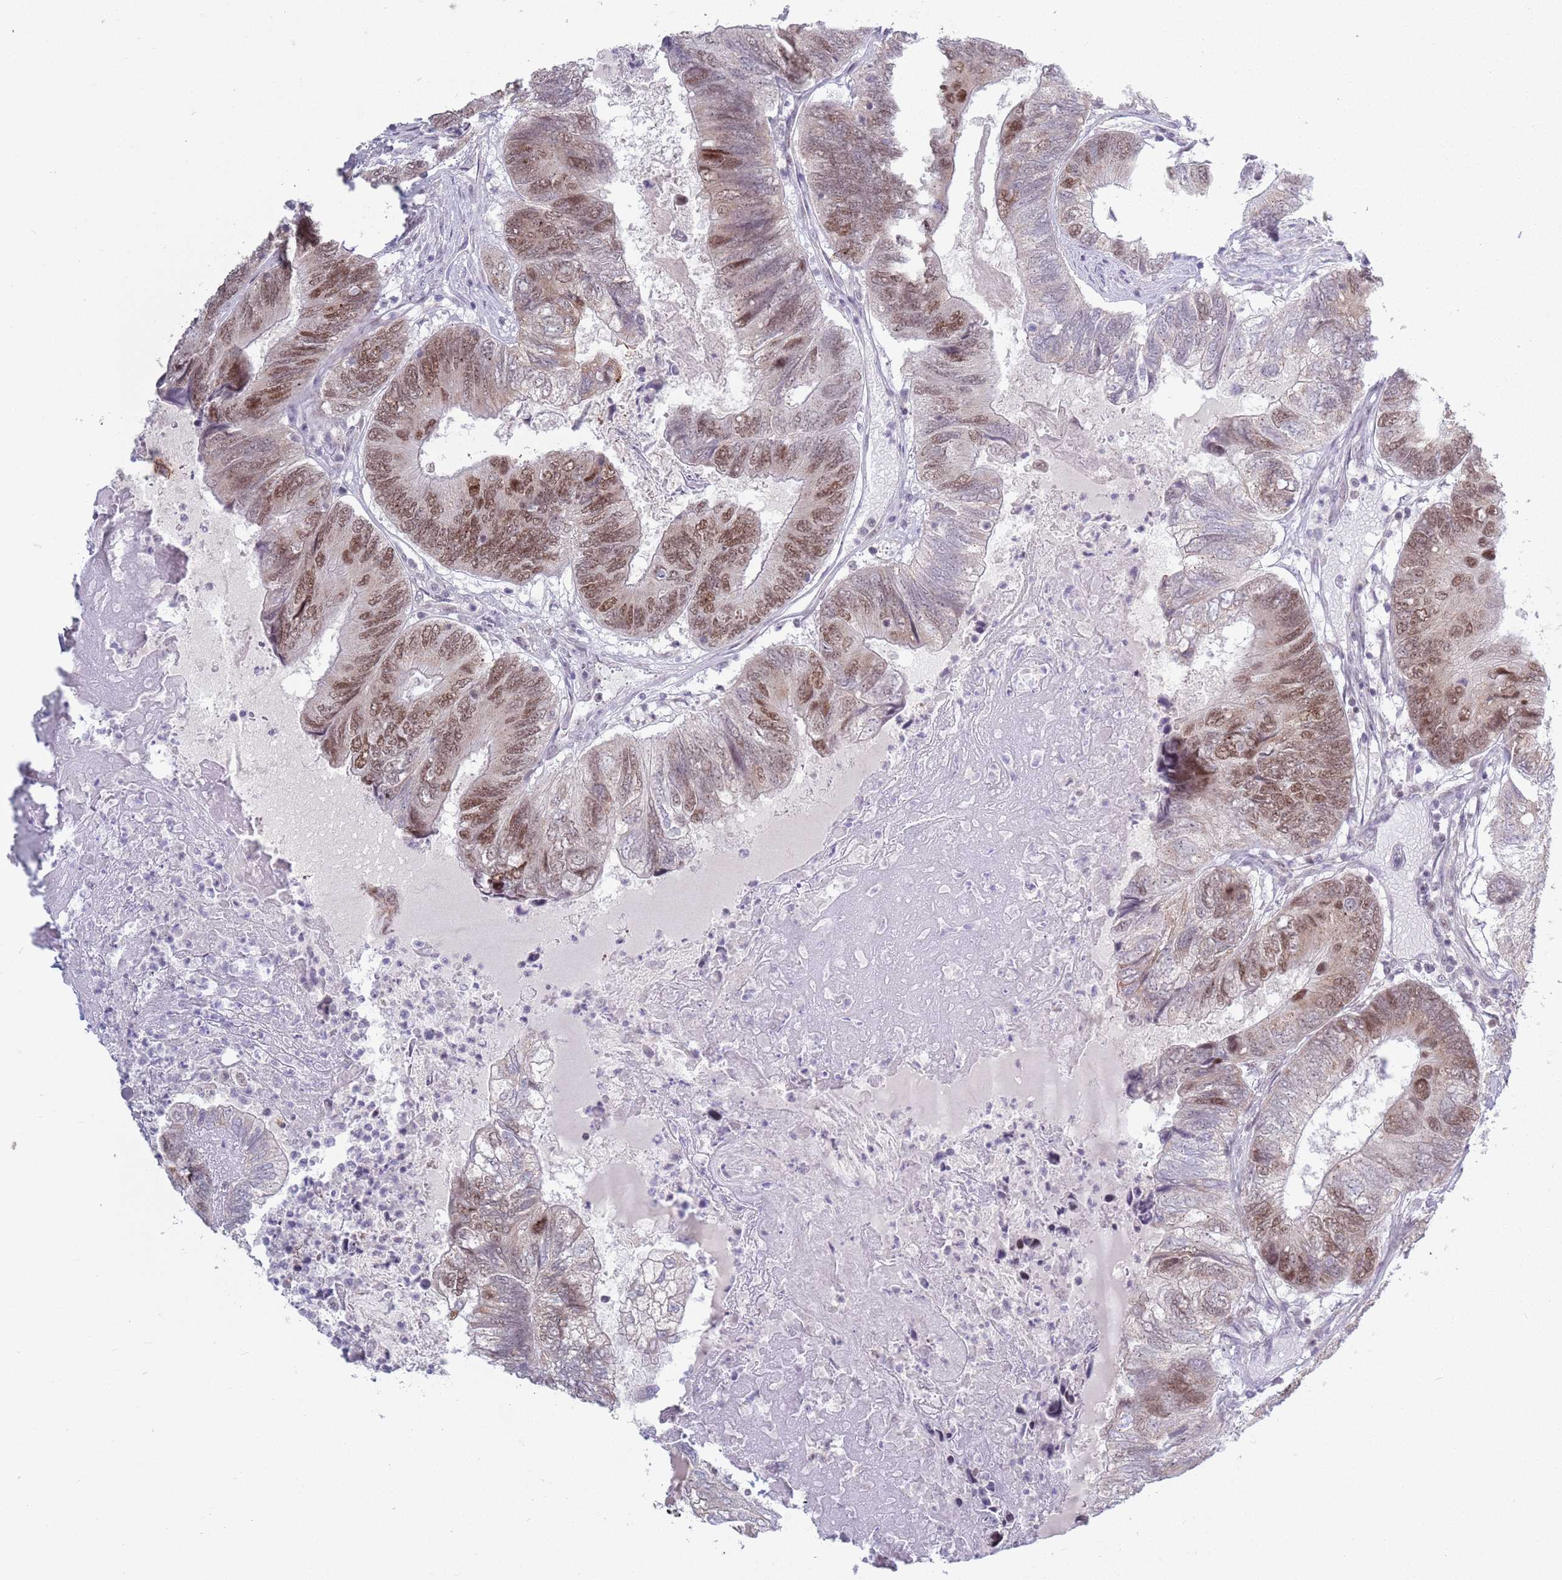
{"staining": {"intensity": "moderate", "quantity": "25%-75%", "location": "nuclear"}, "tissue": "colorectal cancer", "cell_type": "Tumor cells", "image_type": "cancer", "snomed": [{"axis": "morphology", "description": "Adenocarcinoma, NOS"}, {"axis": "topography", "description": "Colon"}], "caption": "Immunohistochemistry (IHC) (DAB) staining of colorectal cancer displays moderate nuclear protein staining in about 25%-75% of tumor cells.", "gene": "MRPL34", "patient": {"sex": "female", "age": 67}}